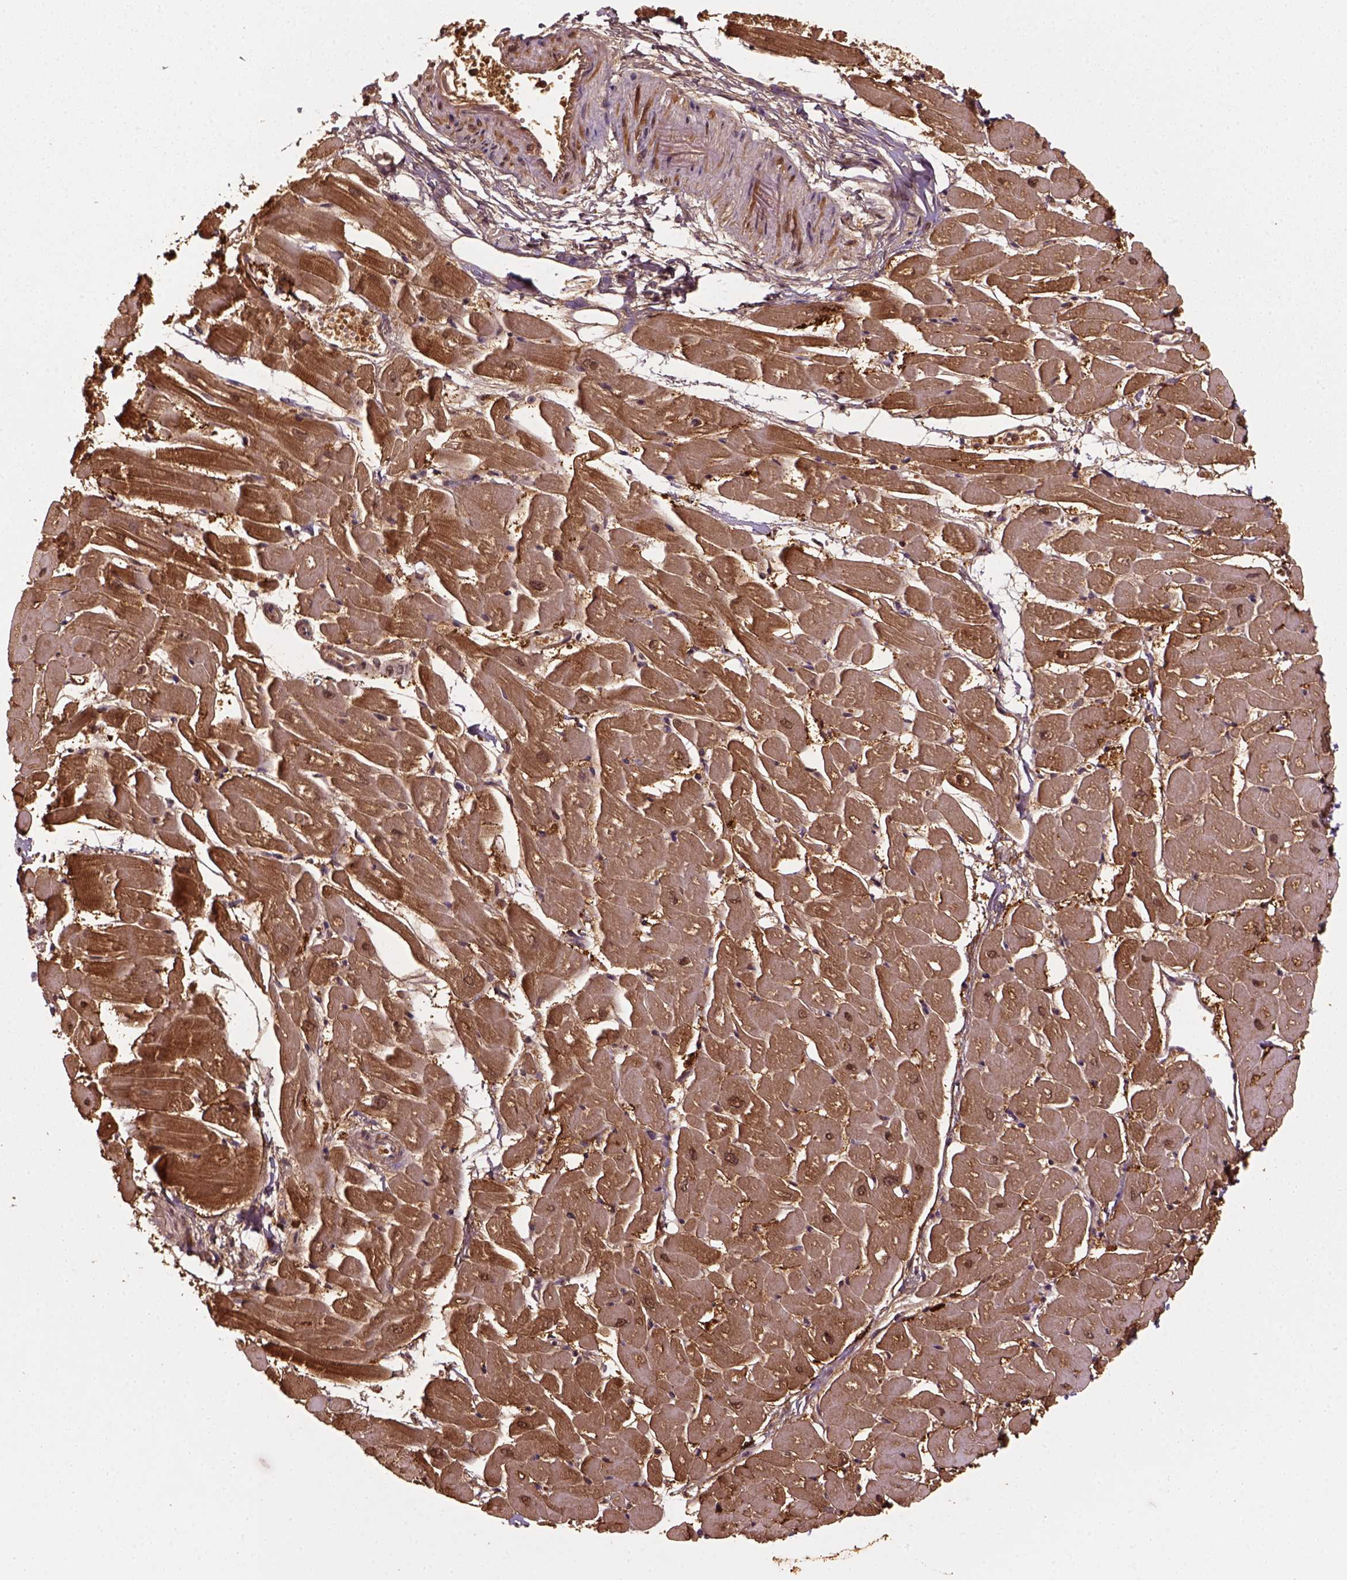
{"staining": {"intensity": "moderate", "quantity": ">75%", "location": "cytoplasmic/membranous,nuclear"}, "tissue": "heart muscle", "cell_type": "Cardiomyocytes", "image_type": "normal", "snomed": [{"axis": "morphology", "description": "Normal tissue, NOS"}, {"axis": "topography", "description": "Heart"}], "caption": "A histopathology image of human heart muscle stained for a protein reveals moderate cytoplasmic/membranous,nuclear brown staining in cardiomyocytes.", "gene": "GOT1", "patient": {"sex": "male", "age": 57}}